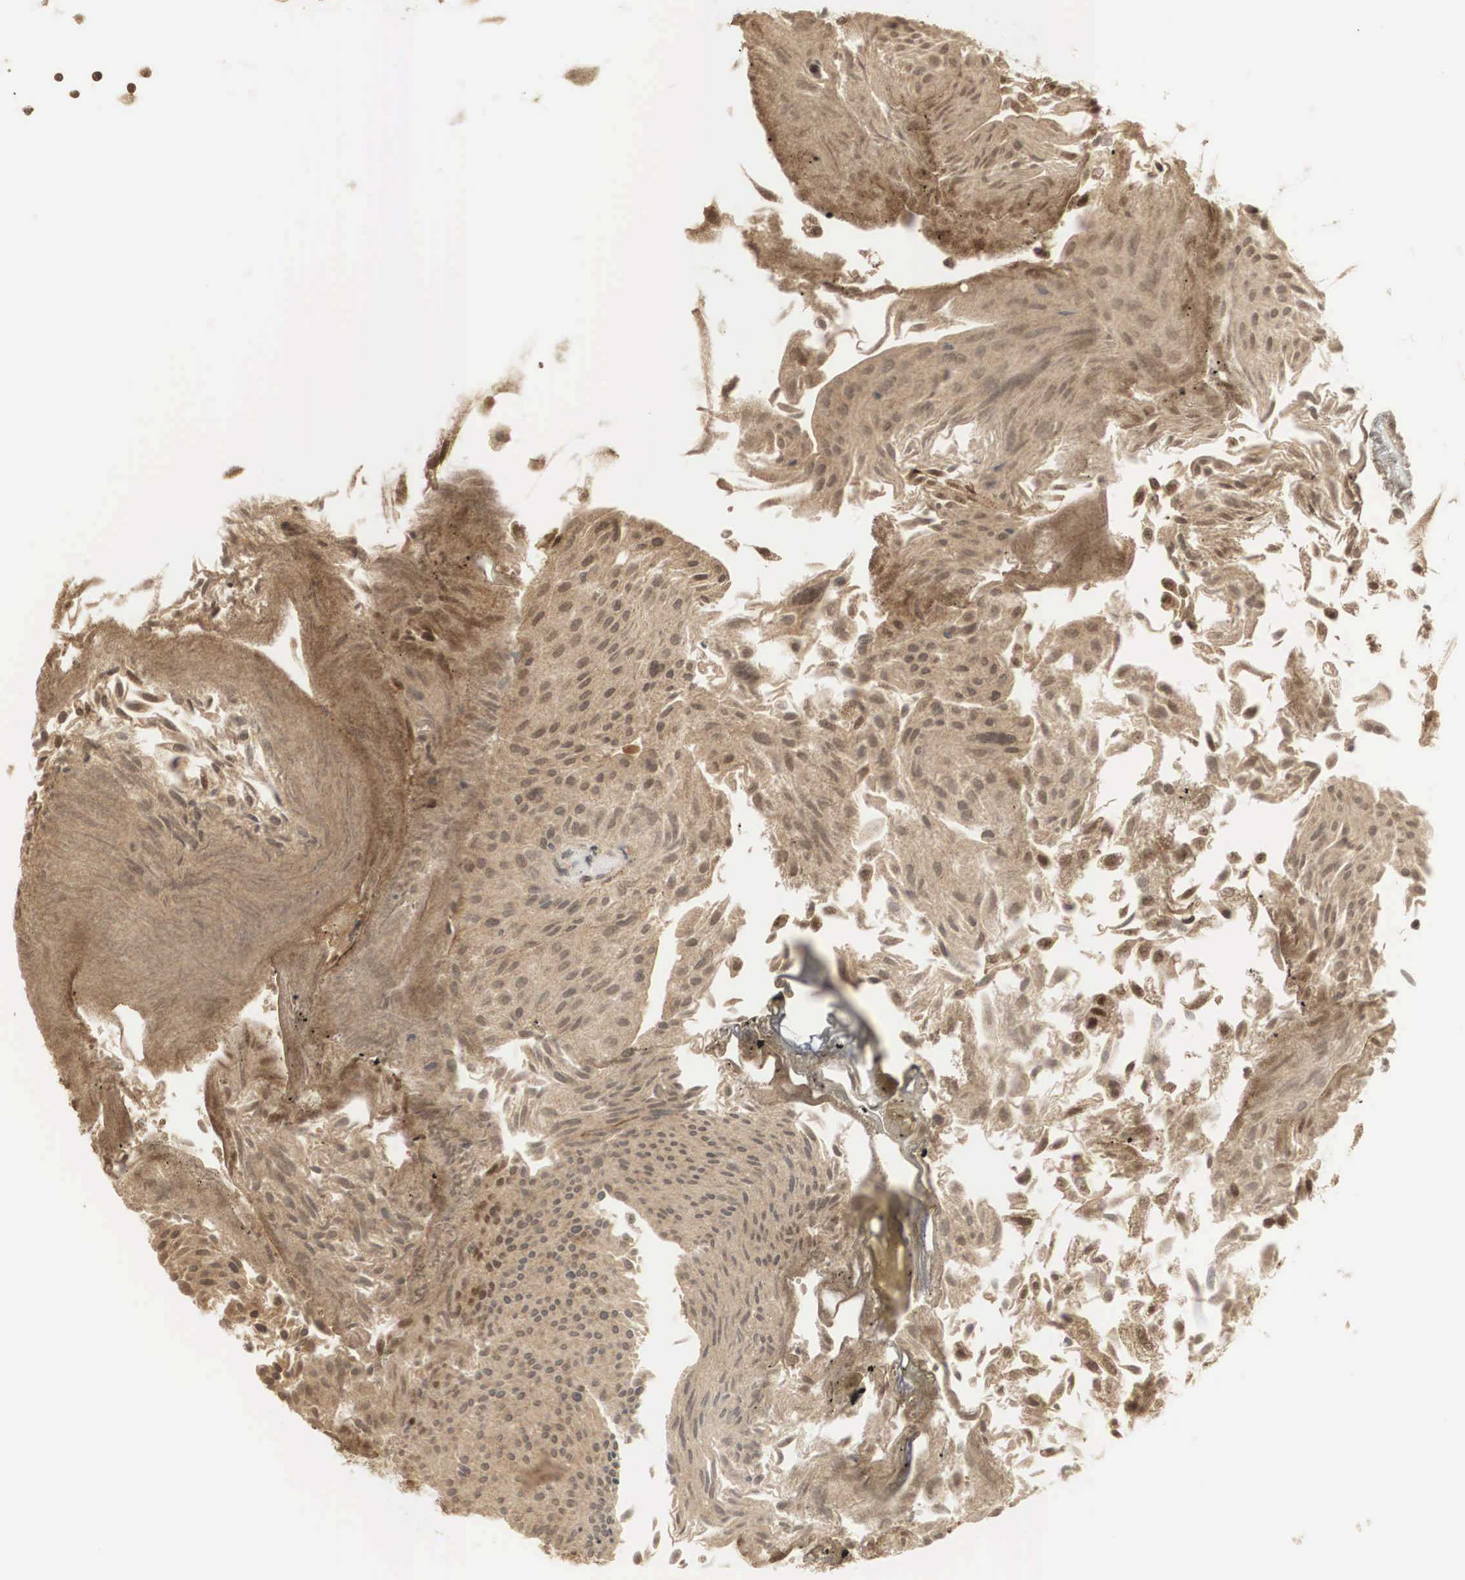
{"staining": {"intensity": "strong", "quantity": ">75%", "location": "cytoplasmic/membranous,nuclear"}, "tissue": "urothelial cancer", "cell_type": "Tumor cells", "image_type": "cancer", "snomed": [{"axis": "morphology", "description": "Urothelial carcinoma, Low grade"}, {"axis": "topography", "description": "Urinary bladder"}], "caption": "Protein expression analysis of human urothelial carcinoma (low-grade) reveals strong cytoplasmic/membranous and nuclear expression in approximately >75% of tumor cells. The staining was performed using DAB (3,3'-diaminobenzidine) to visualize the protein expression in brown, while the nuclei were stained in blue with hematoxylin (Magnification: 20x).", "gene": "RNF113A", "patient": {"sex": "male", "age": 86}}